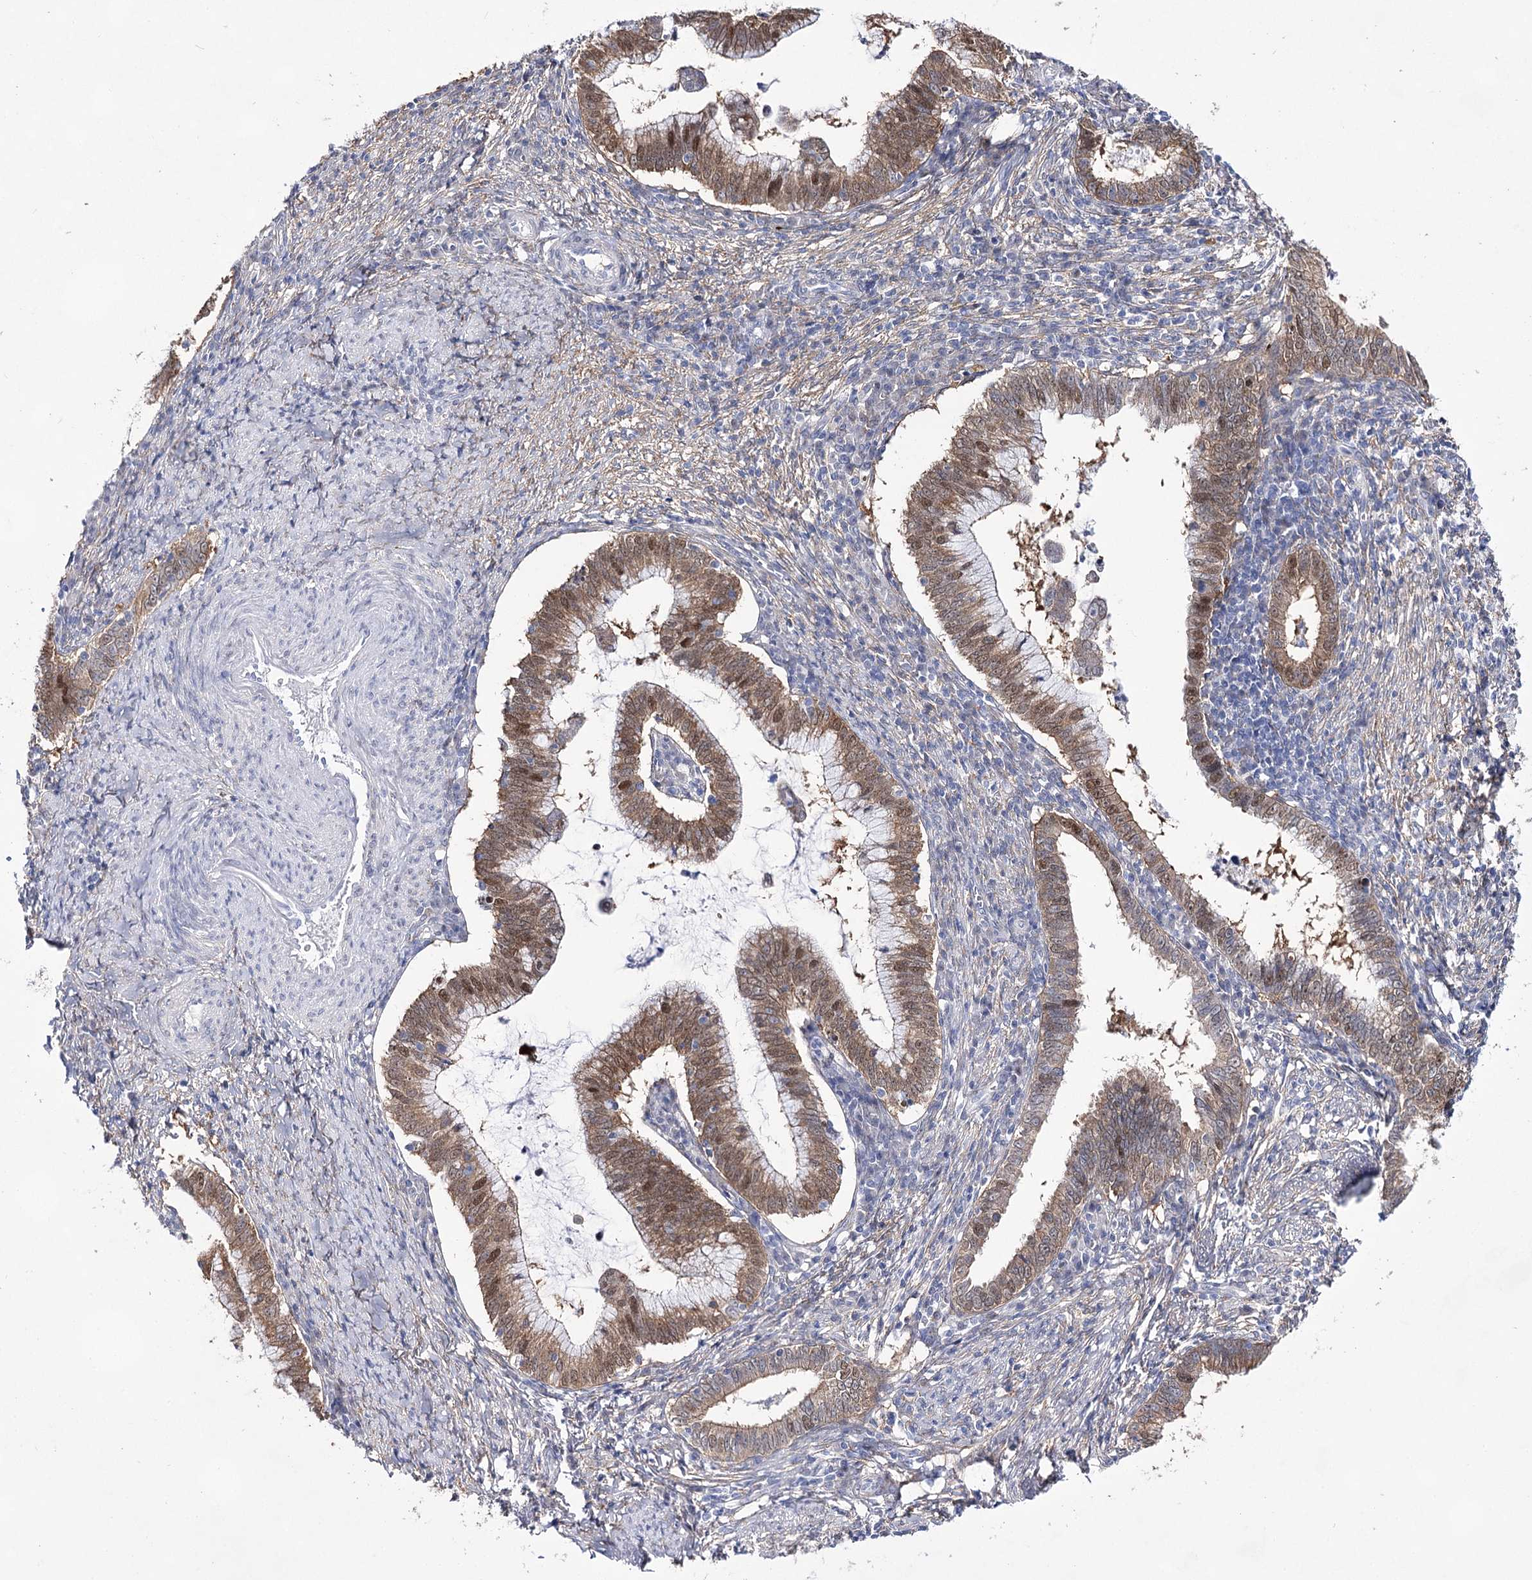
{"staining": {"intensity": "moderate", "quantity": ">75%", "location": "cytoplasmic/membranous,nuclear"}, "tissue": "cervical cancer", "cell_type": "Tumor cells", "image_type": "cancer", "snomed": [{"axis": "morphology", "description": "Adenocarcinoma, NOS"}, {"axis": "topography", "description": "Cervix"}], "caption": "The immunohistochemical stain highlights moderate cytoplasmic/membranous and nuclear expression in tumor cells of cervical cancer tissue.", "gene": "UGDH", "patient": {"sex": "female", "age": 36}}